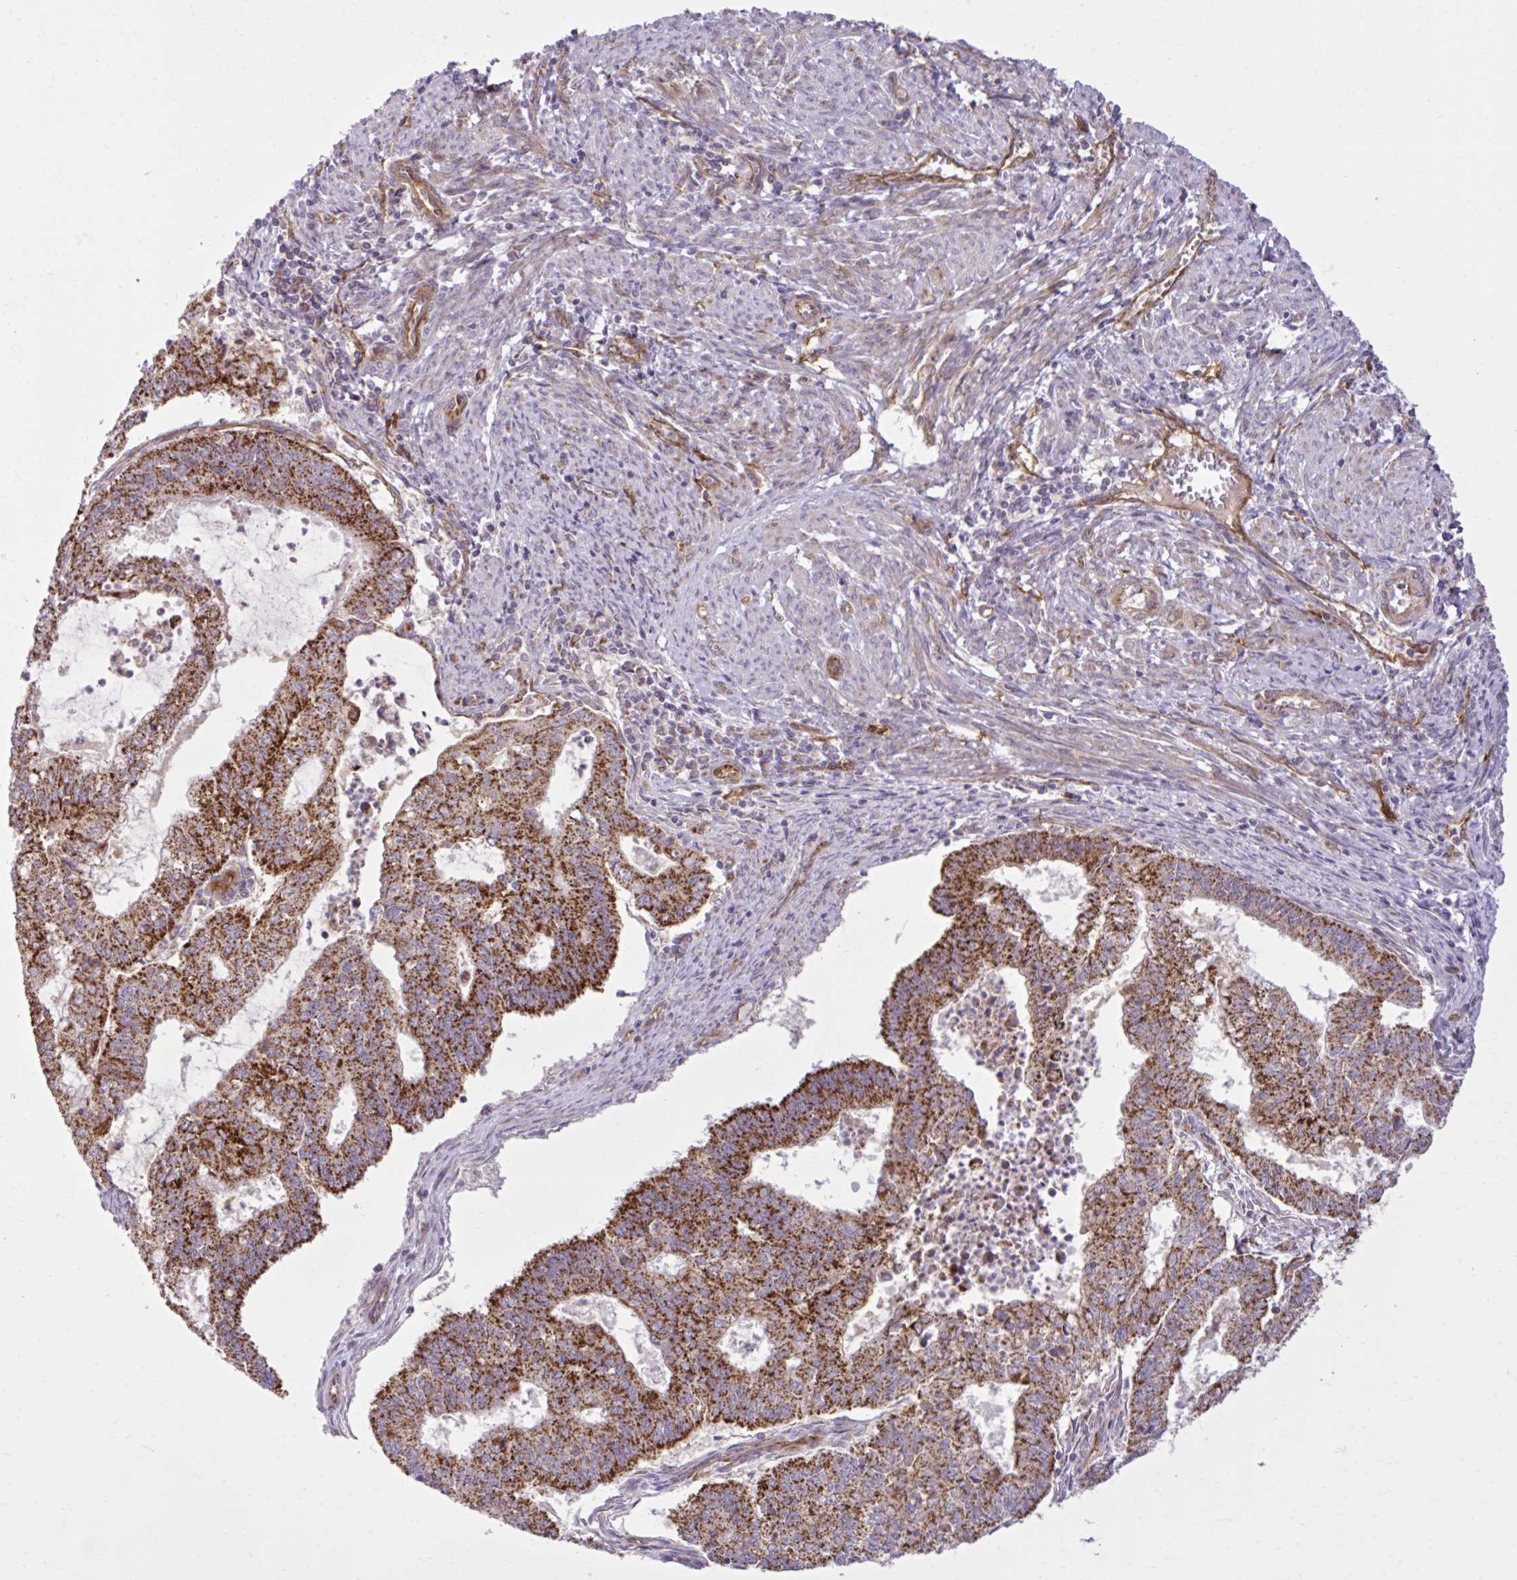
{"staining": {"intensity": "strong", "quantity": ">75%", "location": "cytoplasmic/membranous"}, "tissue": "endometrial cancer", "cell_type": "Tumor cells", "image_type": "cancer", "snomed": [{"axis": "morphology", "description": "Adenocarcinoma, NOS"}, {"axis": "topography", "description": "Endometrium"}], "caption": "An image of human adenocarcinoma (endometrial) stained for a protein shows strong cytoplasmic/membranous brown staining in tumor cells.", "gene": "LIMS1", "patient": {"sex": "female", "age": 61}}